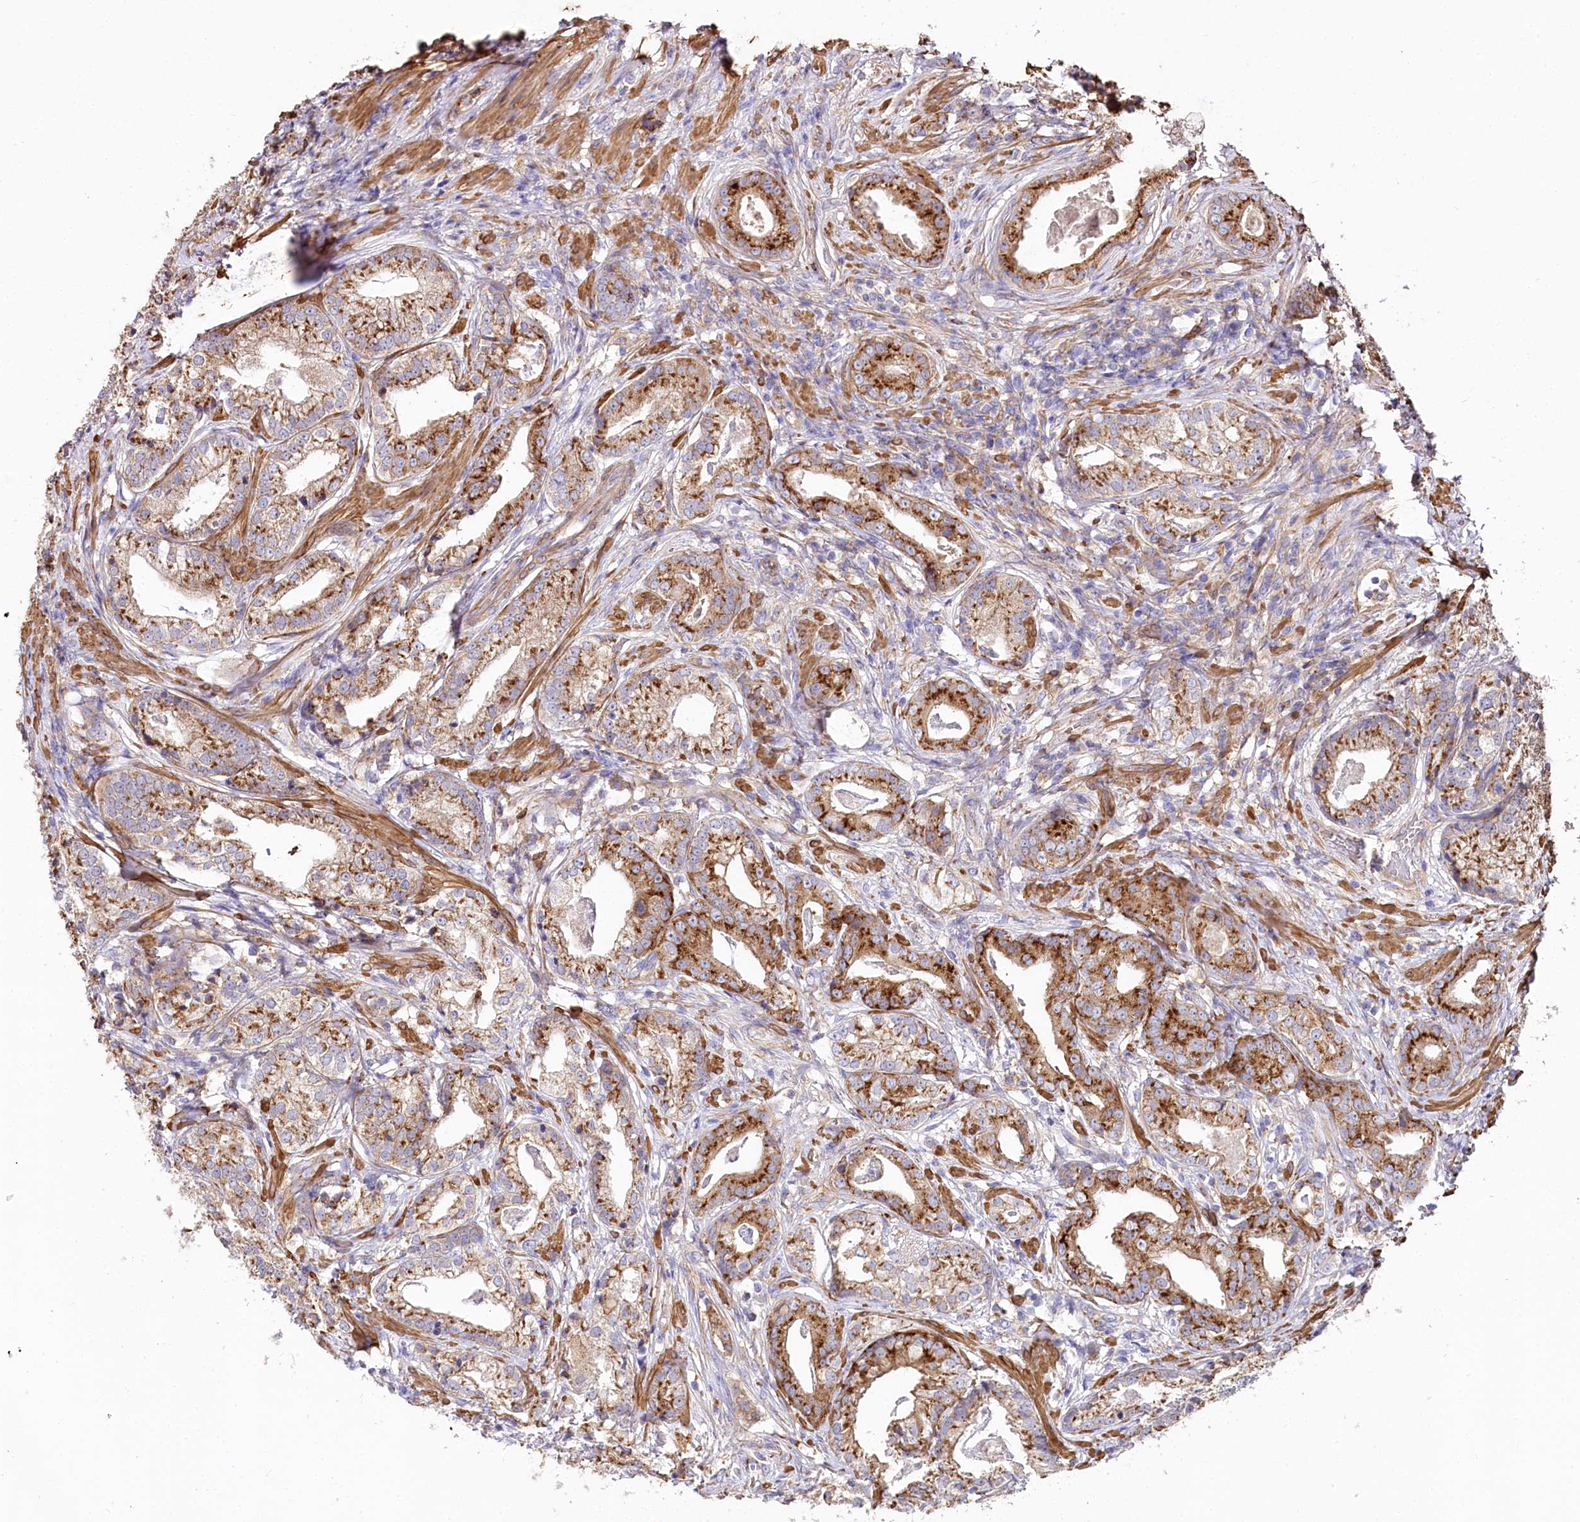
{"staining": {"intensity": "strong", "quantity": "25%-75%", "location": "cytoplasmic/membranous"}, "tissue": "prostate cancer", "cell_type": "Tumor cells", "image_type": "cancer", "snomed": [{"axis": "morphology", "description": "Adenocarcinoma, High grade"}, {"axis": "topography", "description": "Prostate"}], "caption": "Prostate cancer (high-grade adenocarcinoma) stained for a protein (brown) displays strong cytoplasmic/membranous positive positivity in approximately 25%-75% of tumor cells.", "gene": "STX6", "patient": {"sex": "male", "age": 69}}